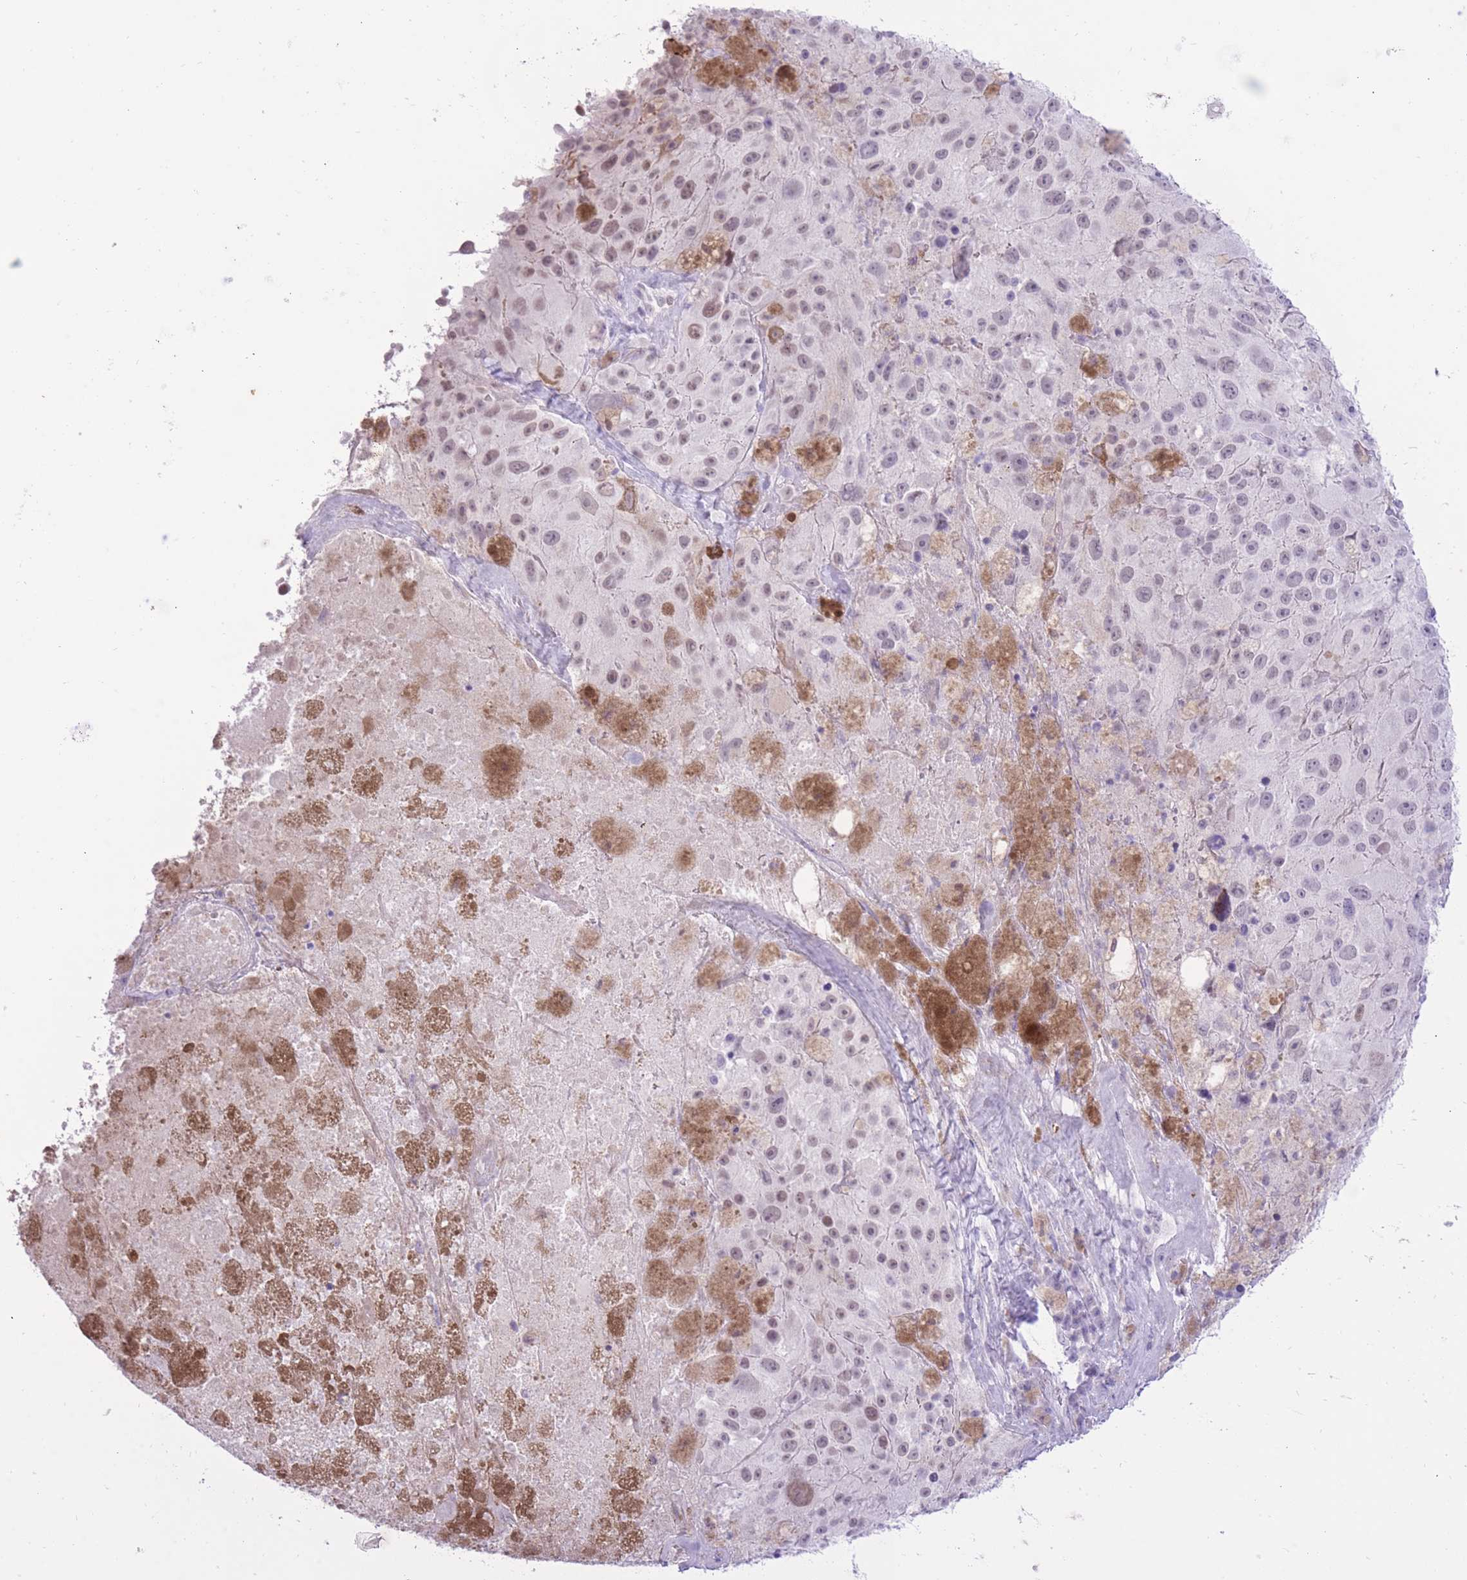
{"staining": {"intensity": "weak", "quantity": "25%-75%", "location": "nuclear"}, "tissue": "melanoma", "cell_type": "Tumor cells", "image_type": "cancer", "snomed": [{"axis": "morphology", "description": "Malignant melanoma, Metastatic site"}, {"axis": "topography", "description": "Lymph node"}], "caption": "This photomicrograph exhibits immunohistochemistry (IHC) staining of malignant melanoma (metastatic site), with low weak nuclear expression in about 25%-75% of tumor cells.", "gene": "MEIS3", "patient": {"sex": "male", "age": 62}}